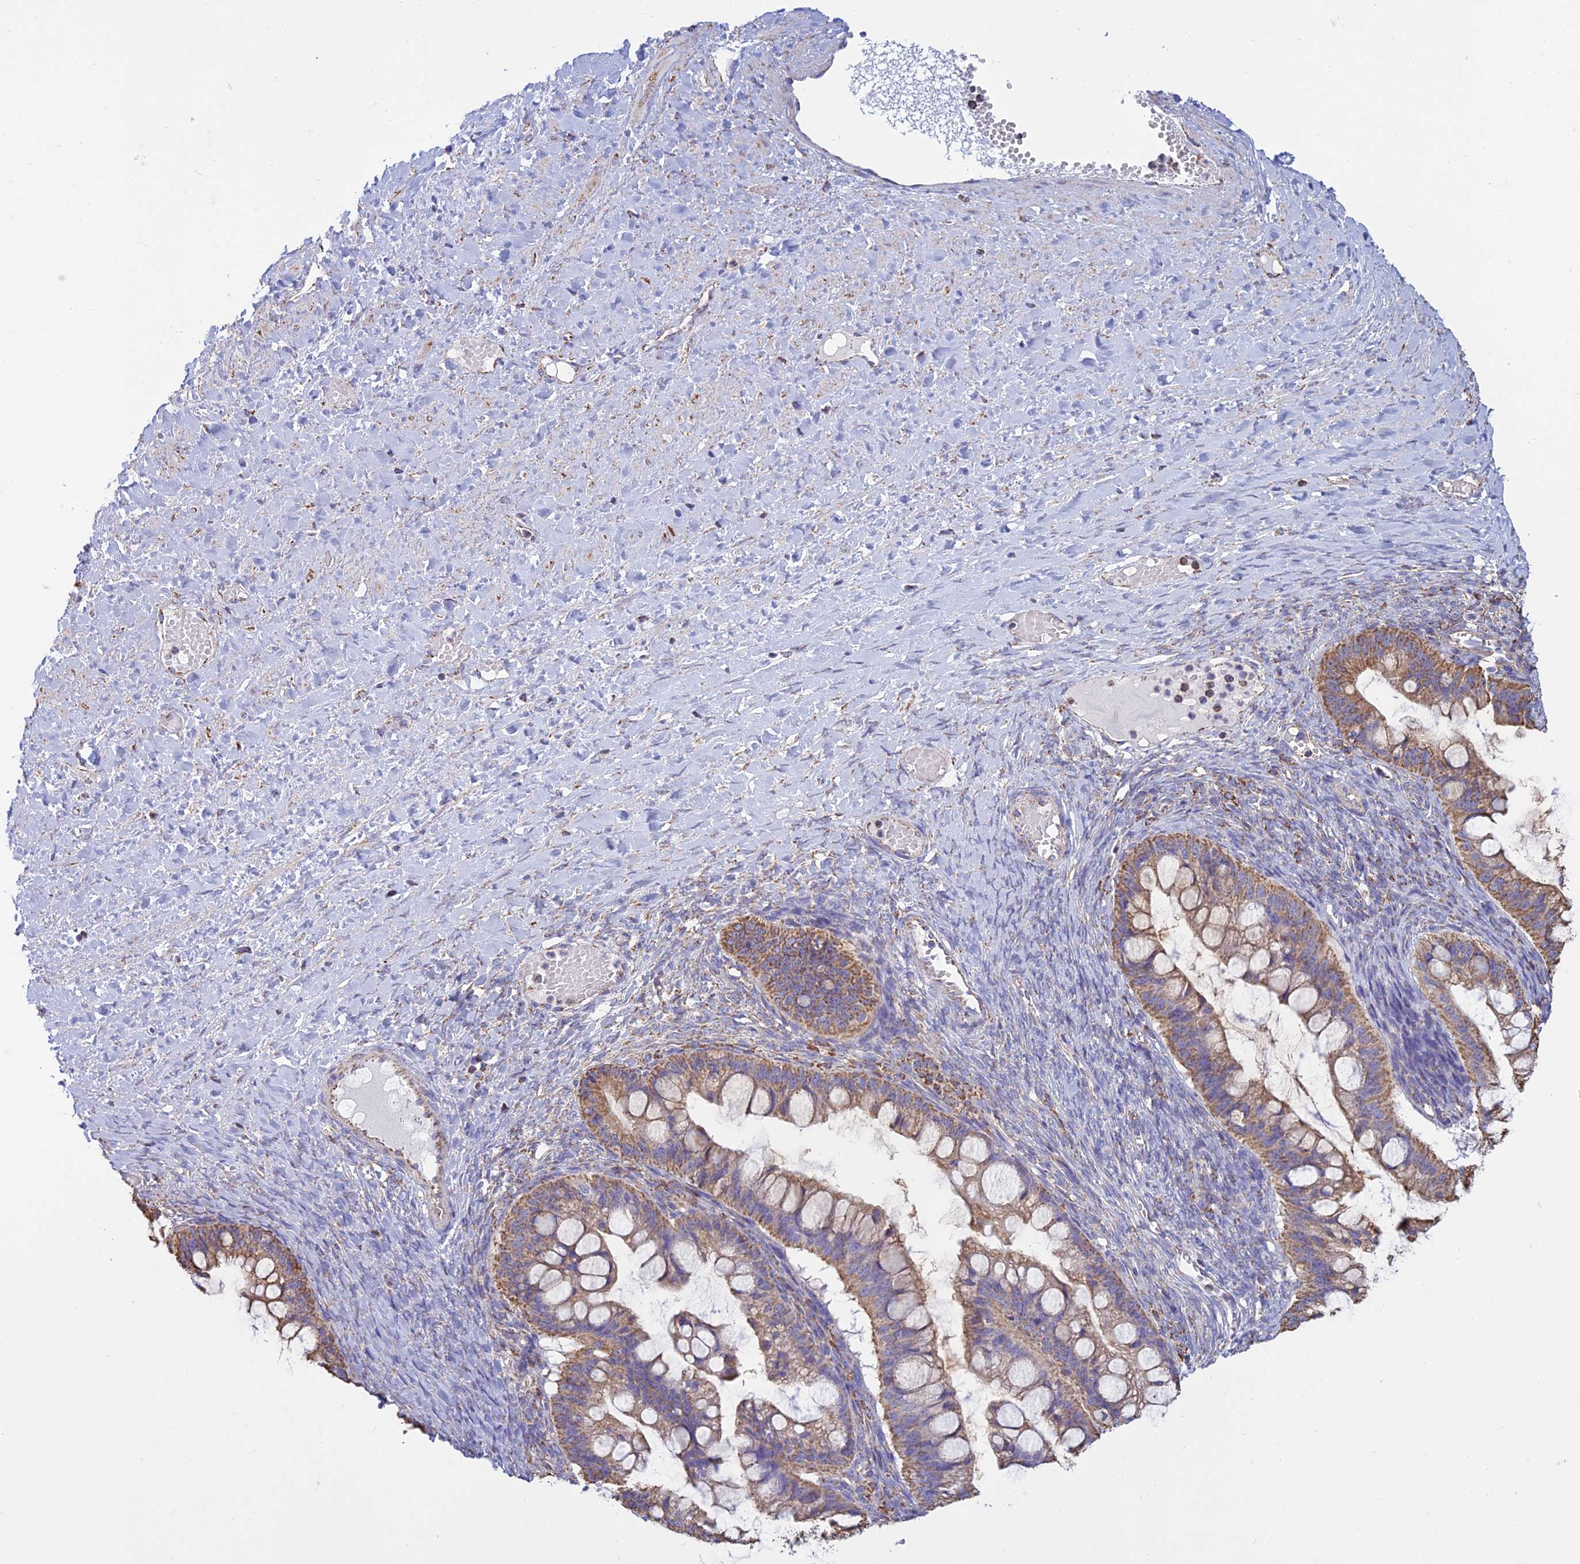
{"staining": {"intensity": "moderate", "quantity": ">75%", "location": "cytoplasmic/membranous"}, "tissue": "ovarian cancer", "cell_type": "Tumor cells", "image_type": "cancer", "snomed": [{"axis": "morphology", "description": "Cystadenocarcinoma, mucinous, NOS"}, {"axis": "topography", "description": "Ovary"}], "caption": "Ovarian mucinous cystadenocarcinoma tissue shows moderate cytoplasmic/membranous staining in approximately >75% of tumor cells", "gene": "OR2W3", "patient": {"sex": "female", "age": 73}}